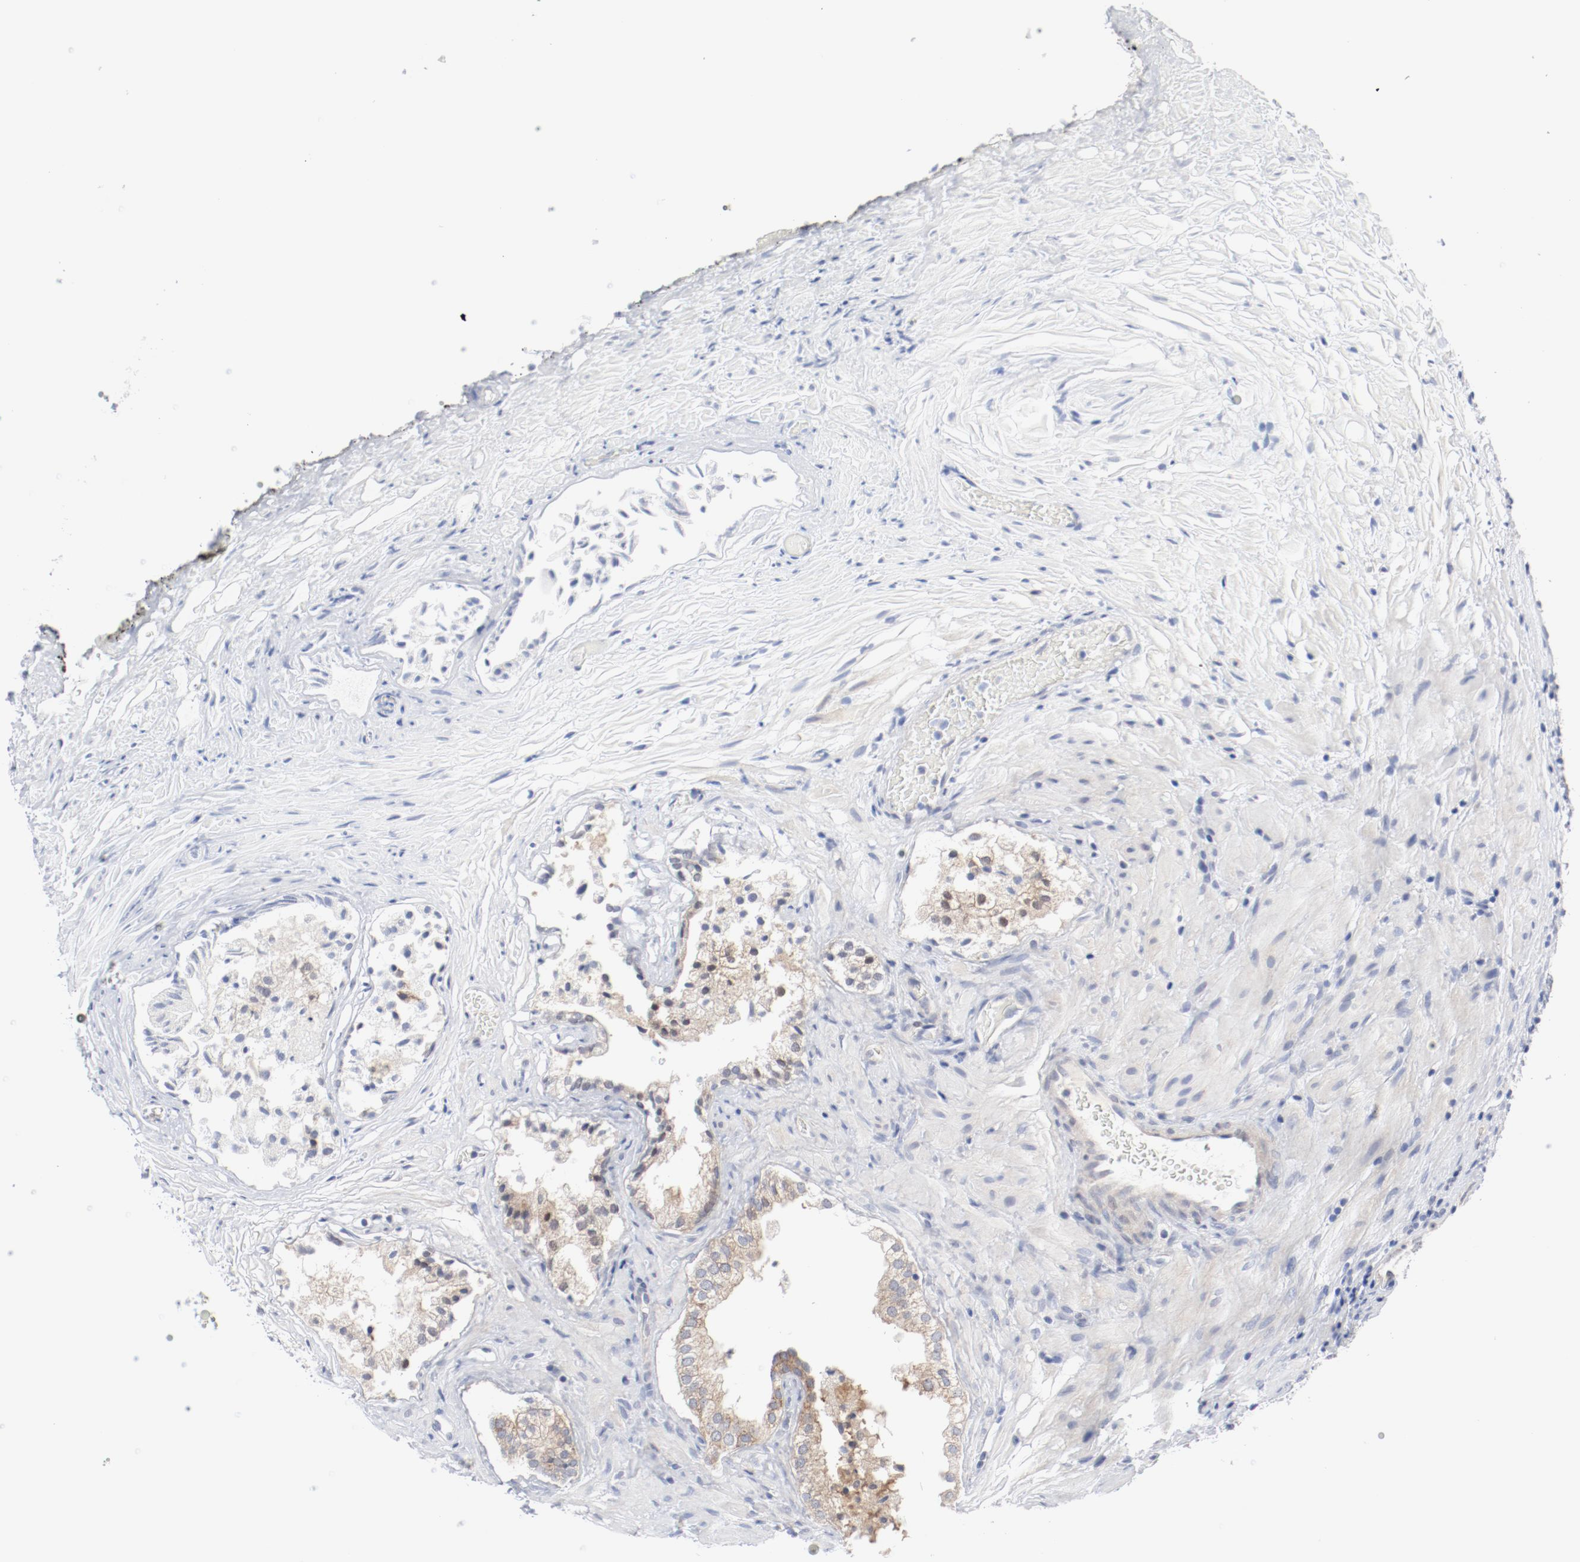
{"staining": {"intensity": "weak", "quantity": ">75%", "location": "cytoplasmic/membranous"}, "tissue": "prostate", "cell_type": "Glandular cells", "image_type": "normal", "snomed": [{"axis": "morphology", "description": "Normal tissue, NOS"}, {"axis": "topography", "description": "Prostate"}], "caption": "Prostate stained with a brown dye displays weak cytoplasmic/membranous positive staining in about >75% of glandular cells.", "gene": "BAD", "patient": {"sex": "male", "age": 76}}